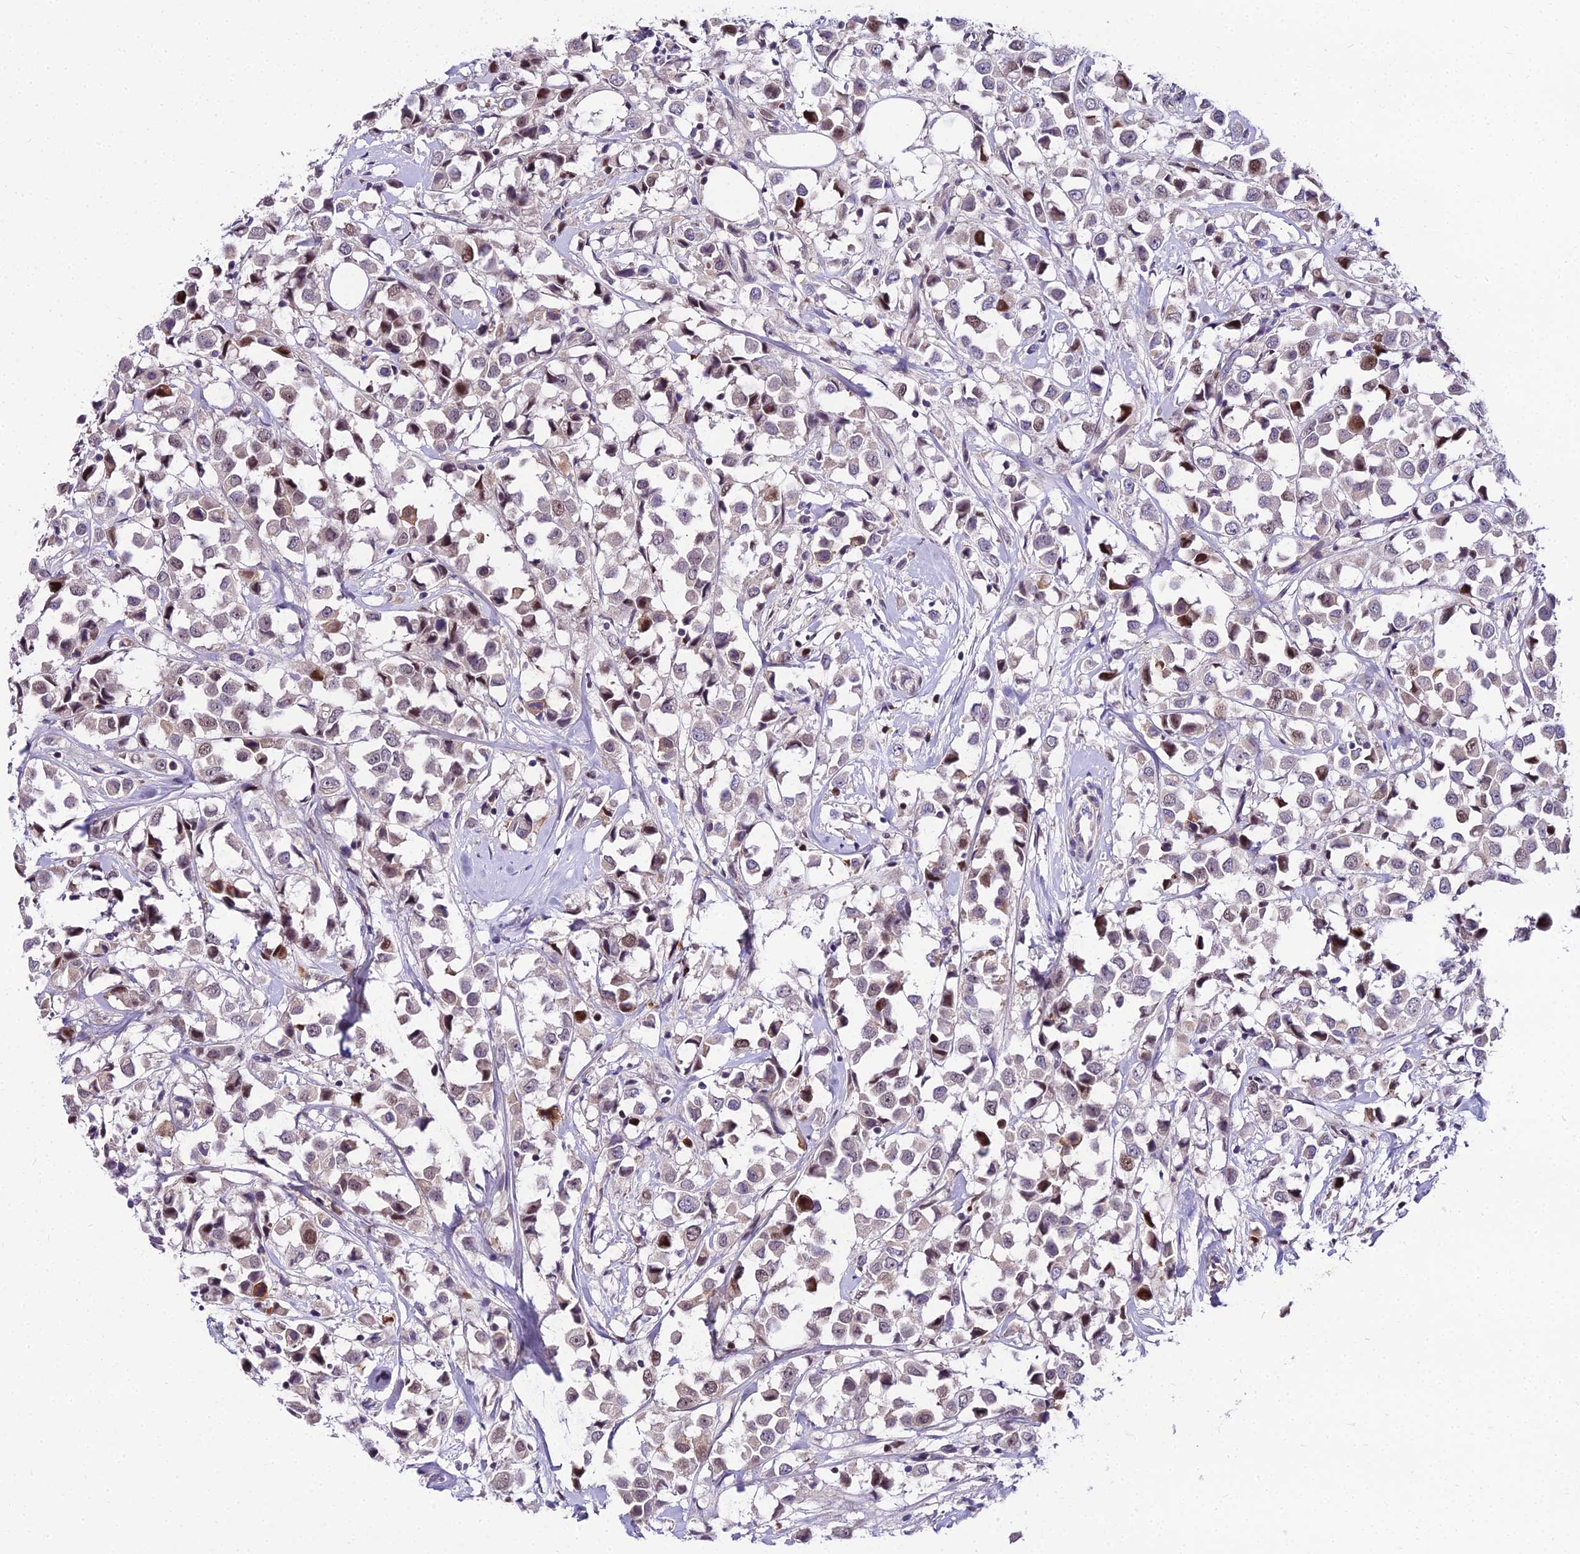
{"staining": {"intensity": "moderate", "quantity": "<25%", "location": "nuclear"}, "tissue": "breast cancer", "cell_type": "Tumor cells", "image_type": "cancer", "snomed": [{"axis": "morphology", "description": "Duct carcinoma"}, {"axis": "topography", "description": "Breast"}], "caption": "Tumor cells reveal moderate nuclear positivity in about <25% of cells in invasive ductal carcinoma (breast).", "gene": "TRIML2", "patient": {"sex": "female", "age": 61}}